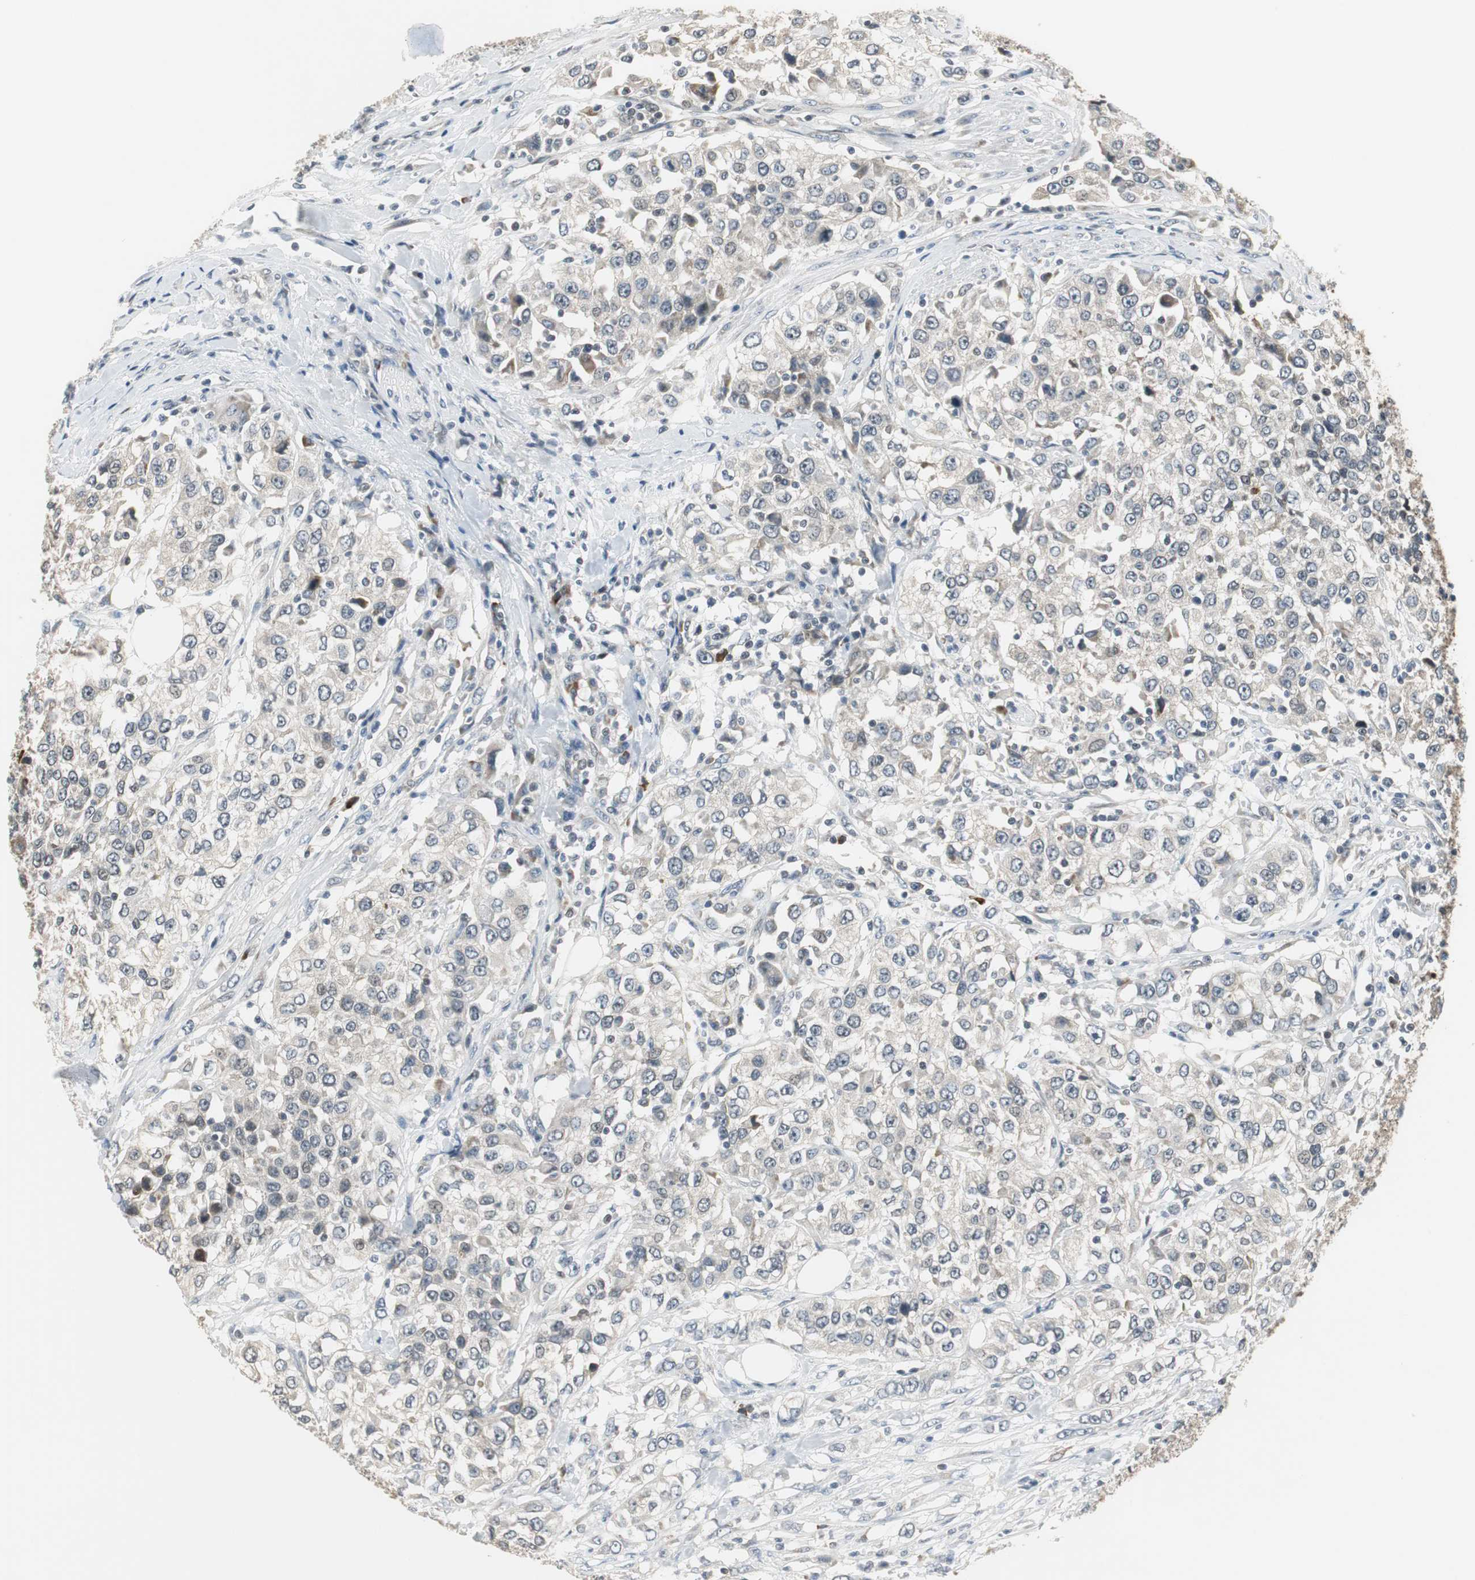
{"staining": {"intensity": "weak", "quantity": "<25%", "location": "cytoplasmic/membranous"}, "tissue": "urothelial cancer", "cell_type": "Tumor cells", "image_type": "cancer", "snomed": [{"axis": "morphology", "description": "Urothelial carcinoma, High grade"}, {"axis": "topography", "description": "Urinary bladder"}], "caption": "Tumor cells show no significant protein positivity in urothelial cancer.", "gene": "CCT5", "patient": {"sex": "female", "age": 80}}